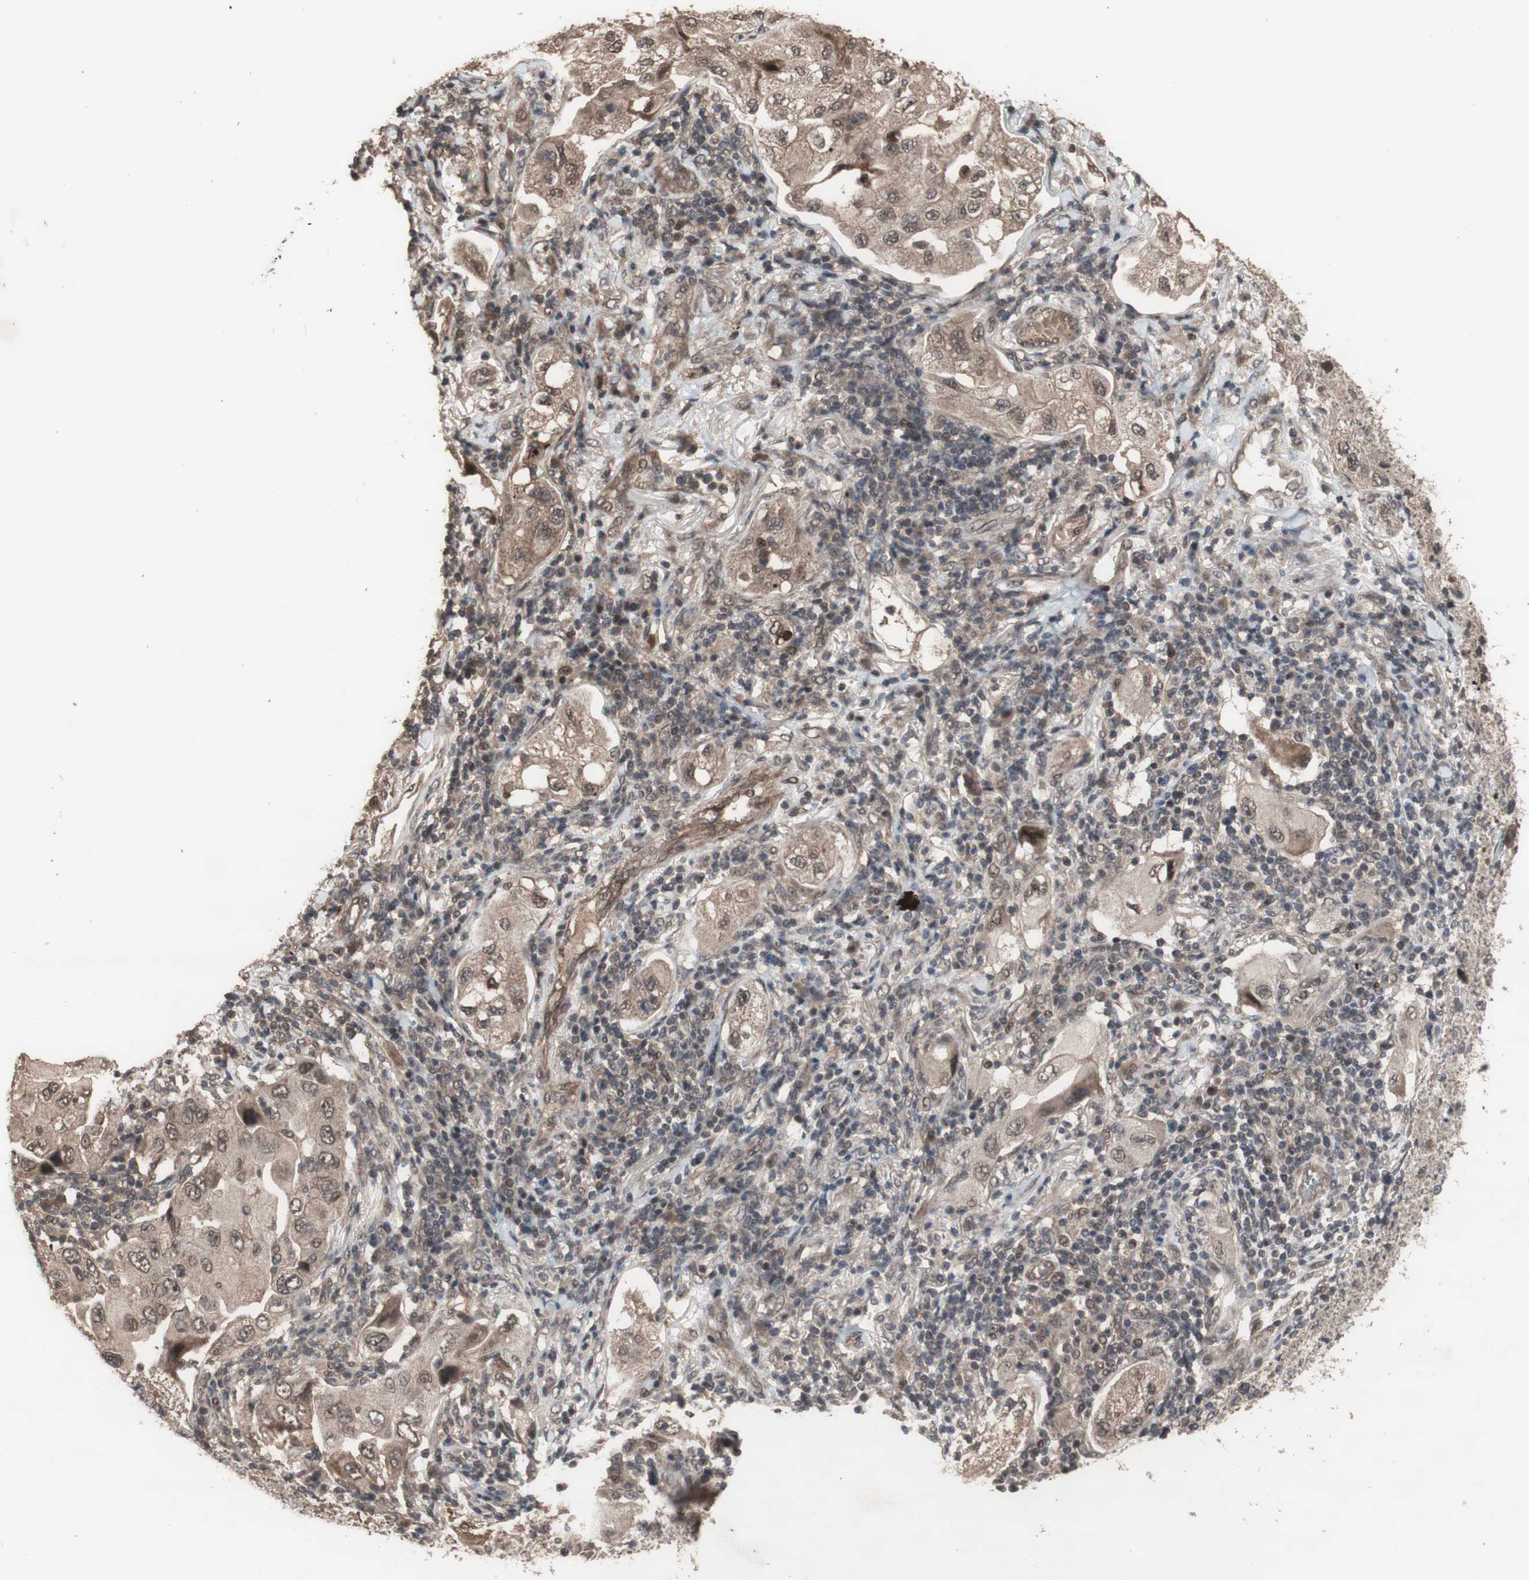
{"staining": {"intensity": "moderate", "quantity": ">75%", "location": "cytoplasmic/membranous"}, "tissue": "lung cancer", "cell_type": "Tumor cells", "image_type": "cancer", "snomed": [{"axis": "morphology", "description": "Adenocarcinoma, NOS"}, {"axis": "topography", "description": "Lung"}], "caption": "Moderate cytoplasmic/membranous positivity for a protein is identified in about >75% of tumor cells of adenocarcinoma (lung) using IHC.", "gene": "KANSL1", "patient": {"sex": "female", "age": 65}}